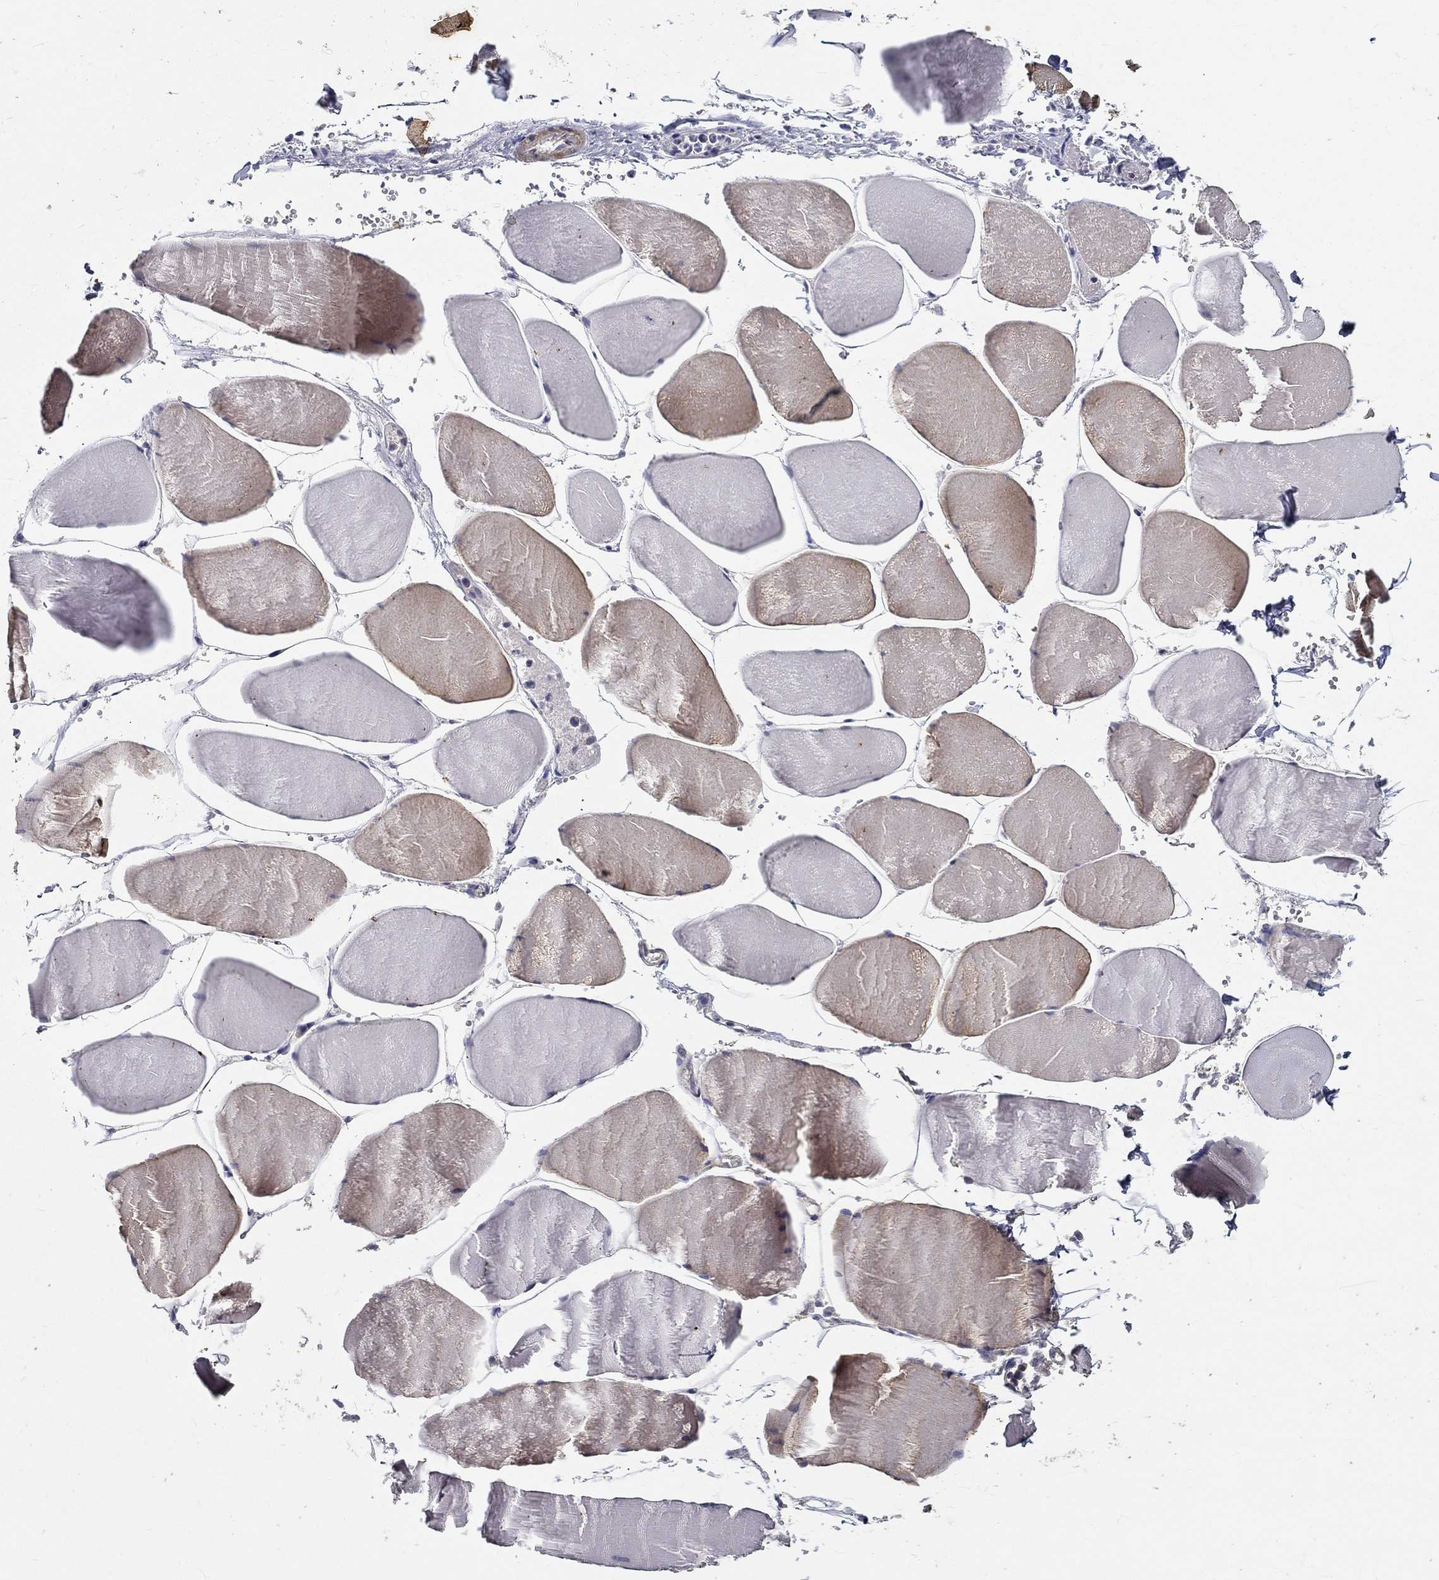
{"staining": {"intensity": "weak", "quantity": "<25%", "location": "cytoplasmic/membranous"}, "tissue": "skeletal muscle", "cell_type": "Myocytes", "image_type": "normal", "snomed": [{"axis": "morphology", "description": "Normal tissue, NOS"}, {"axis": "morphology", "description": "Malignant melanoma, Metastatic site"}, {"axis": "topography", "description": "Skeletal muscle"}], "caption": "Myocytes are negative for protein expression in benign human skeletal muscle.", "gene": "ALDH4A1", "patient": {"sex": "male", "age": 50}}